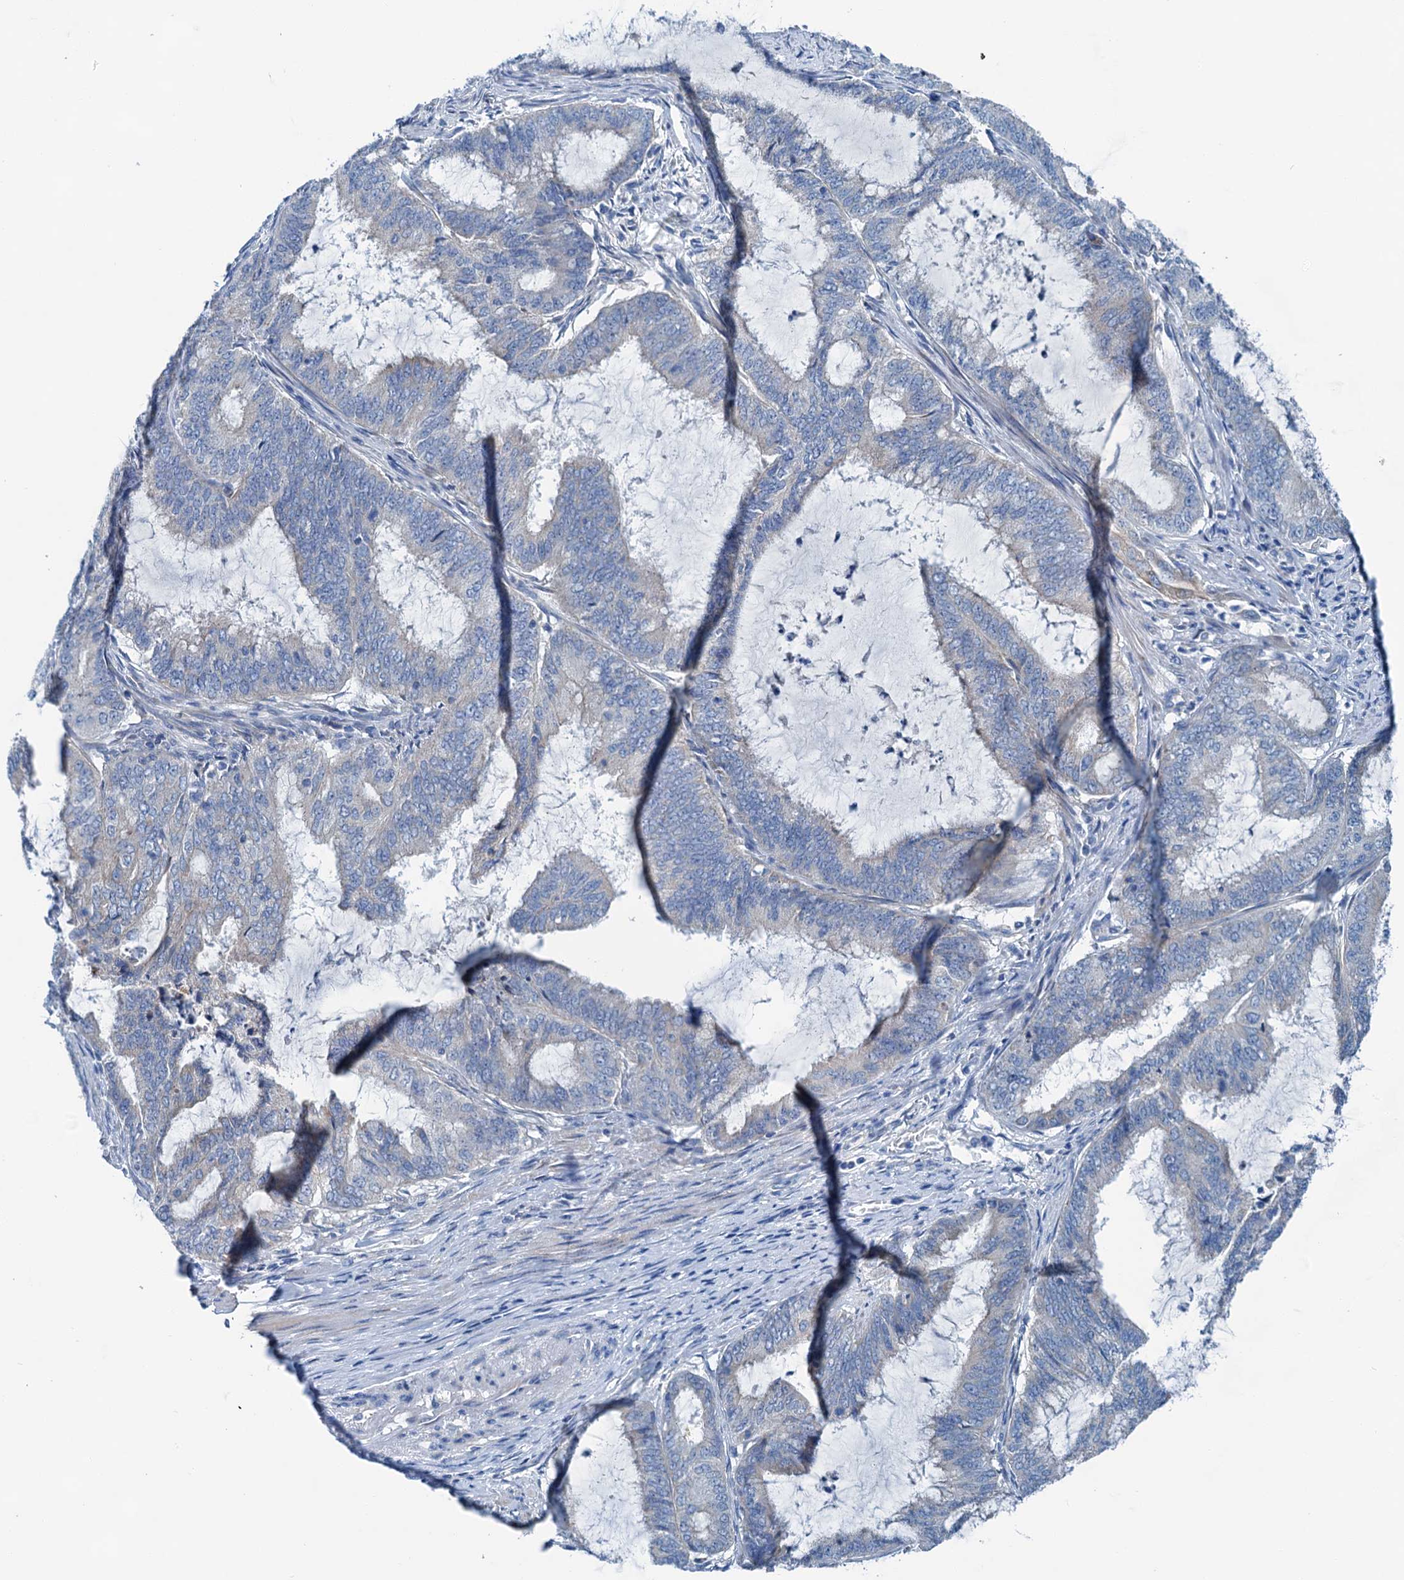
{"staining": {"intensity": "negative", "quantity": "none", "location": "none"}, "tissue": "endometrial cancer", "cell_type": "Tumor cells", "image_type": "cancer", "snomed": [{"axis": "morphology", "description": "Adenocarcinoma, NOS"}, {"axis": "topography", "description": "Endometrium"}], "caption": "Photomicrograph shows no significant protein expression in tumor cells of adenocarcinoma (endometrial). (DAB immunohistochemistry (IHC) with hematoxylin counter stain).", "gene": "KNDC1", "patient": {"sex": "female", "age": 51}}